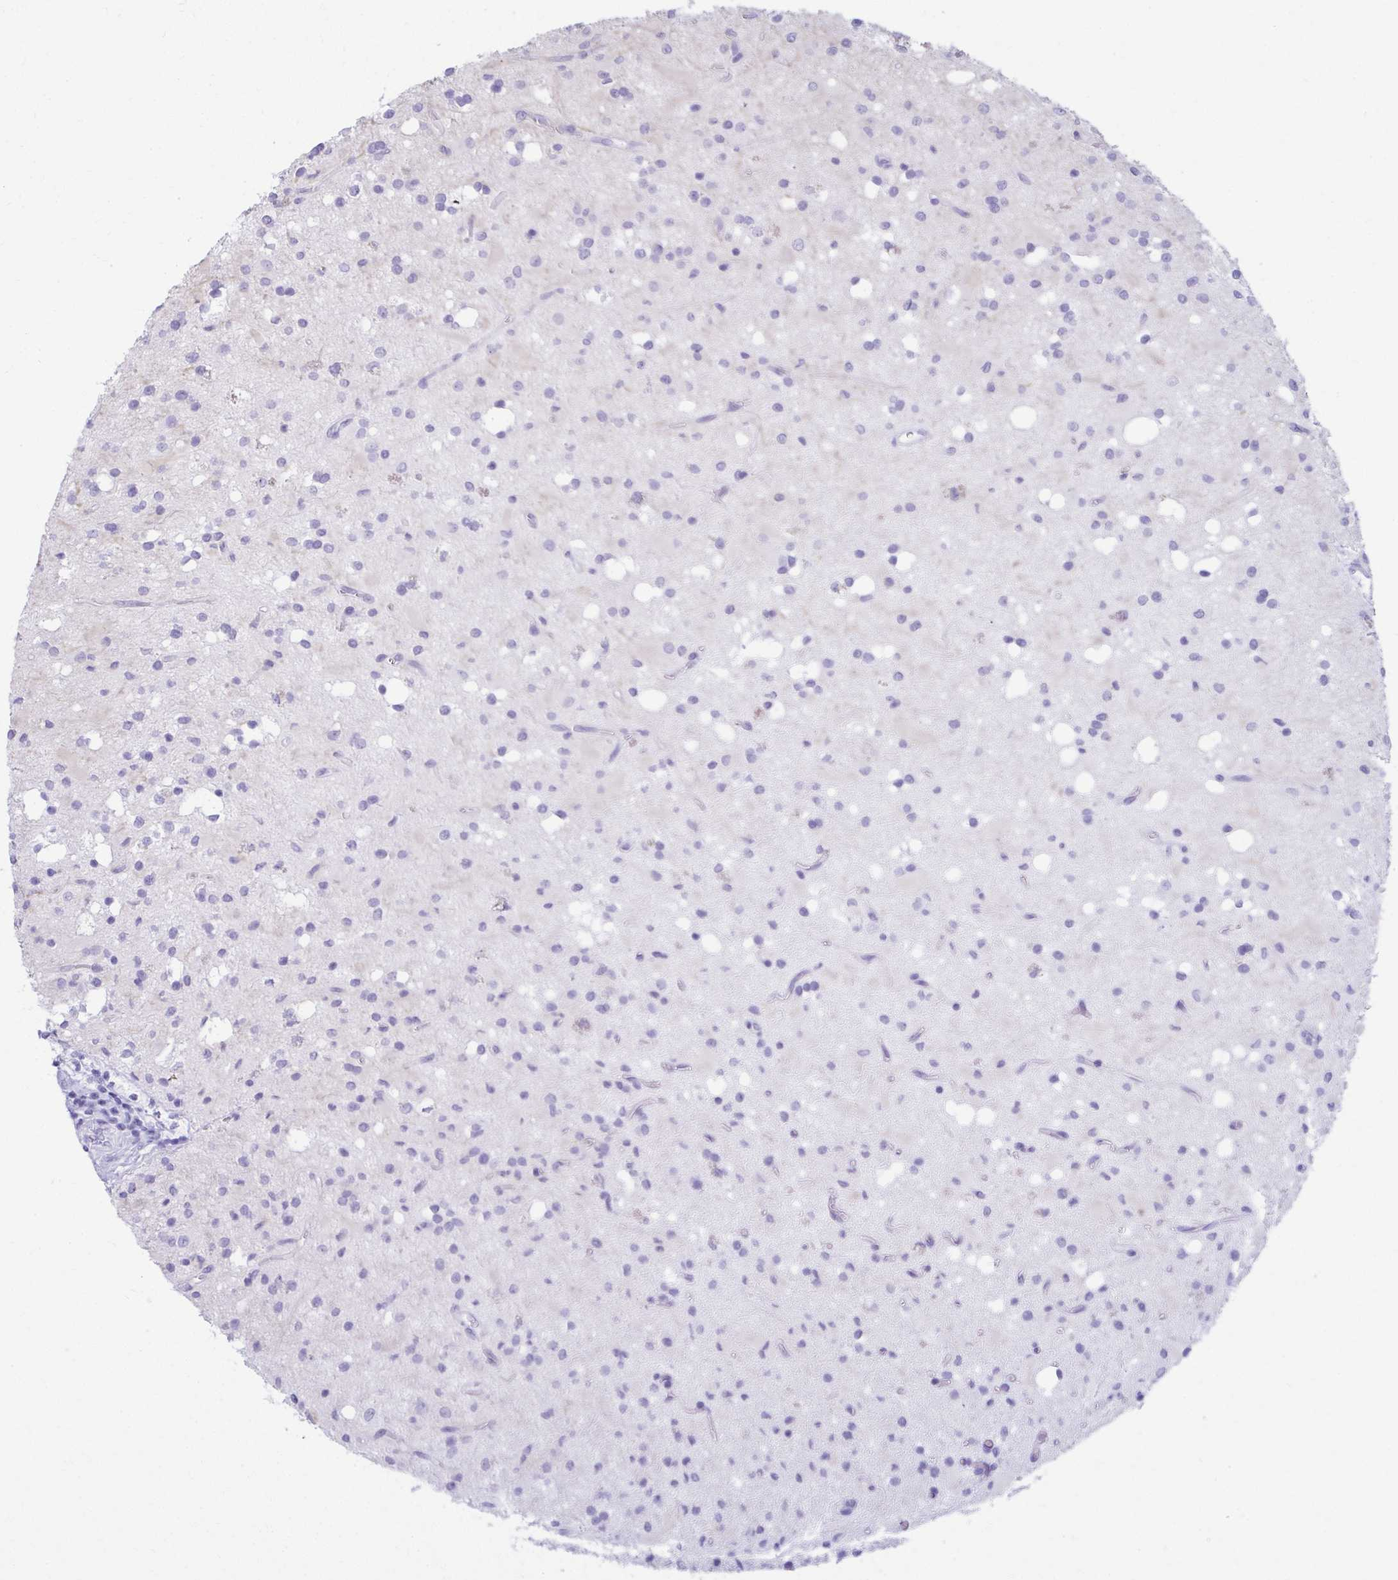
{"staining": {"intensity": "negative", "quantity": "none", "location": "none"}, "tissue": "glioma", "cell_type": "Tumor cells", "image_type": "cancer", "snomed": [{"axis": "morphology", "description": "Glioma, malignant, Low grade"}, {"axis": "topography", "description": "Brain"}], "caption": "Tumor cells are negative for protein expression in human malignant low-grade glioma.", "gene": "ATP4B", "patient": {"sex": "female", "age": 33}}